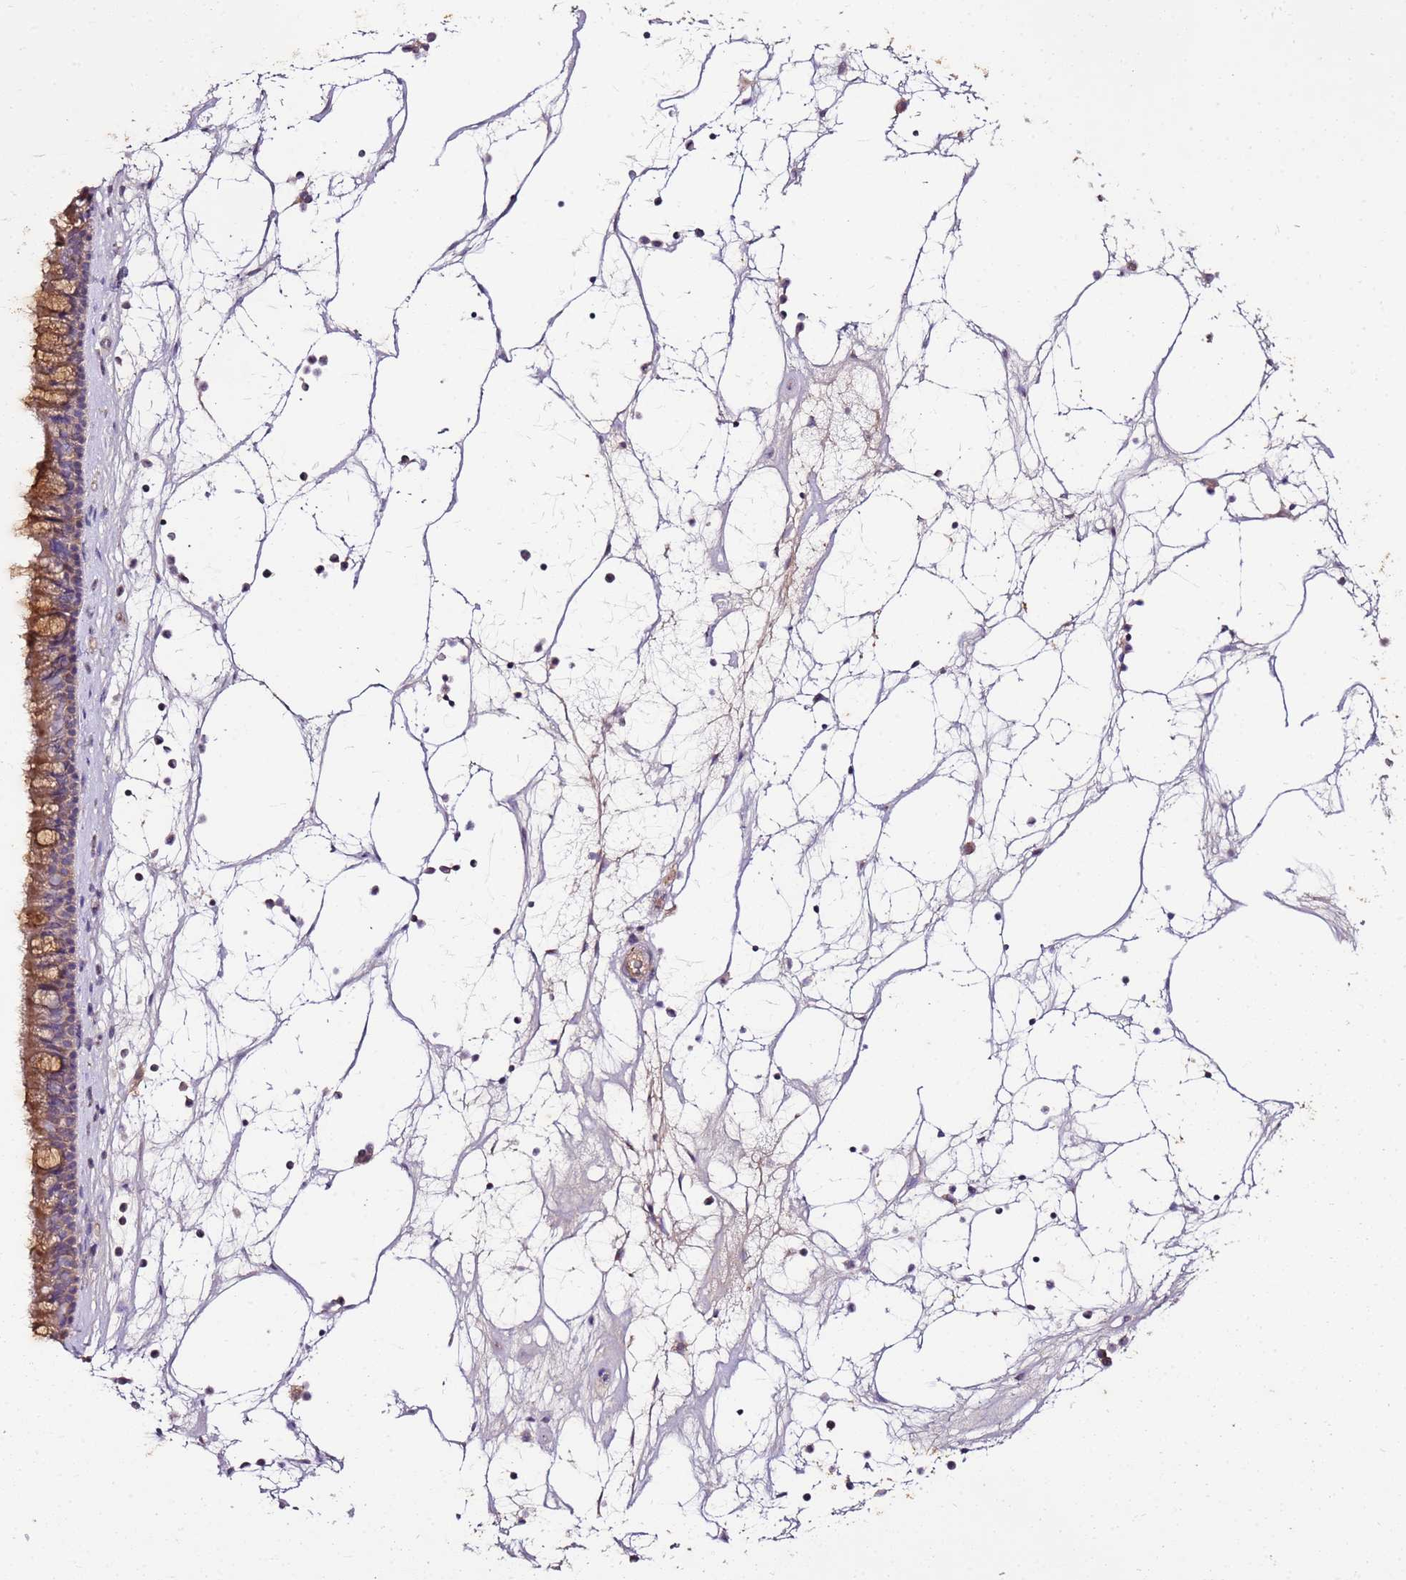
{"staining": {"intensity": "moderate", "quantity": ">75%", "location": "cytoplasmic/membranous"}, "tissue": "nasopharynx", "cell_type": "Respiratory epithelial cells", "image_type": "normal", "snomed": [{"axis": "morphology", "description": "Normal tissue, NOS"}, {"axis": "topography", "description": "Nasopharynx"}], "caption": "This image demonstrates normal nasopharynx stained with immunohistochemistry (IHC) to label a protein in brown. The cytoplasmic/membranous of respiratory epithelial cells show moderate positivity for the protein. Nuclei are counter-stained blue.", "gene": "KRTAP21", "patient": {"sex": "male", "age": 64}}